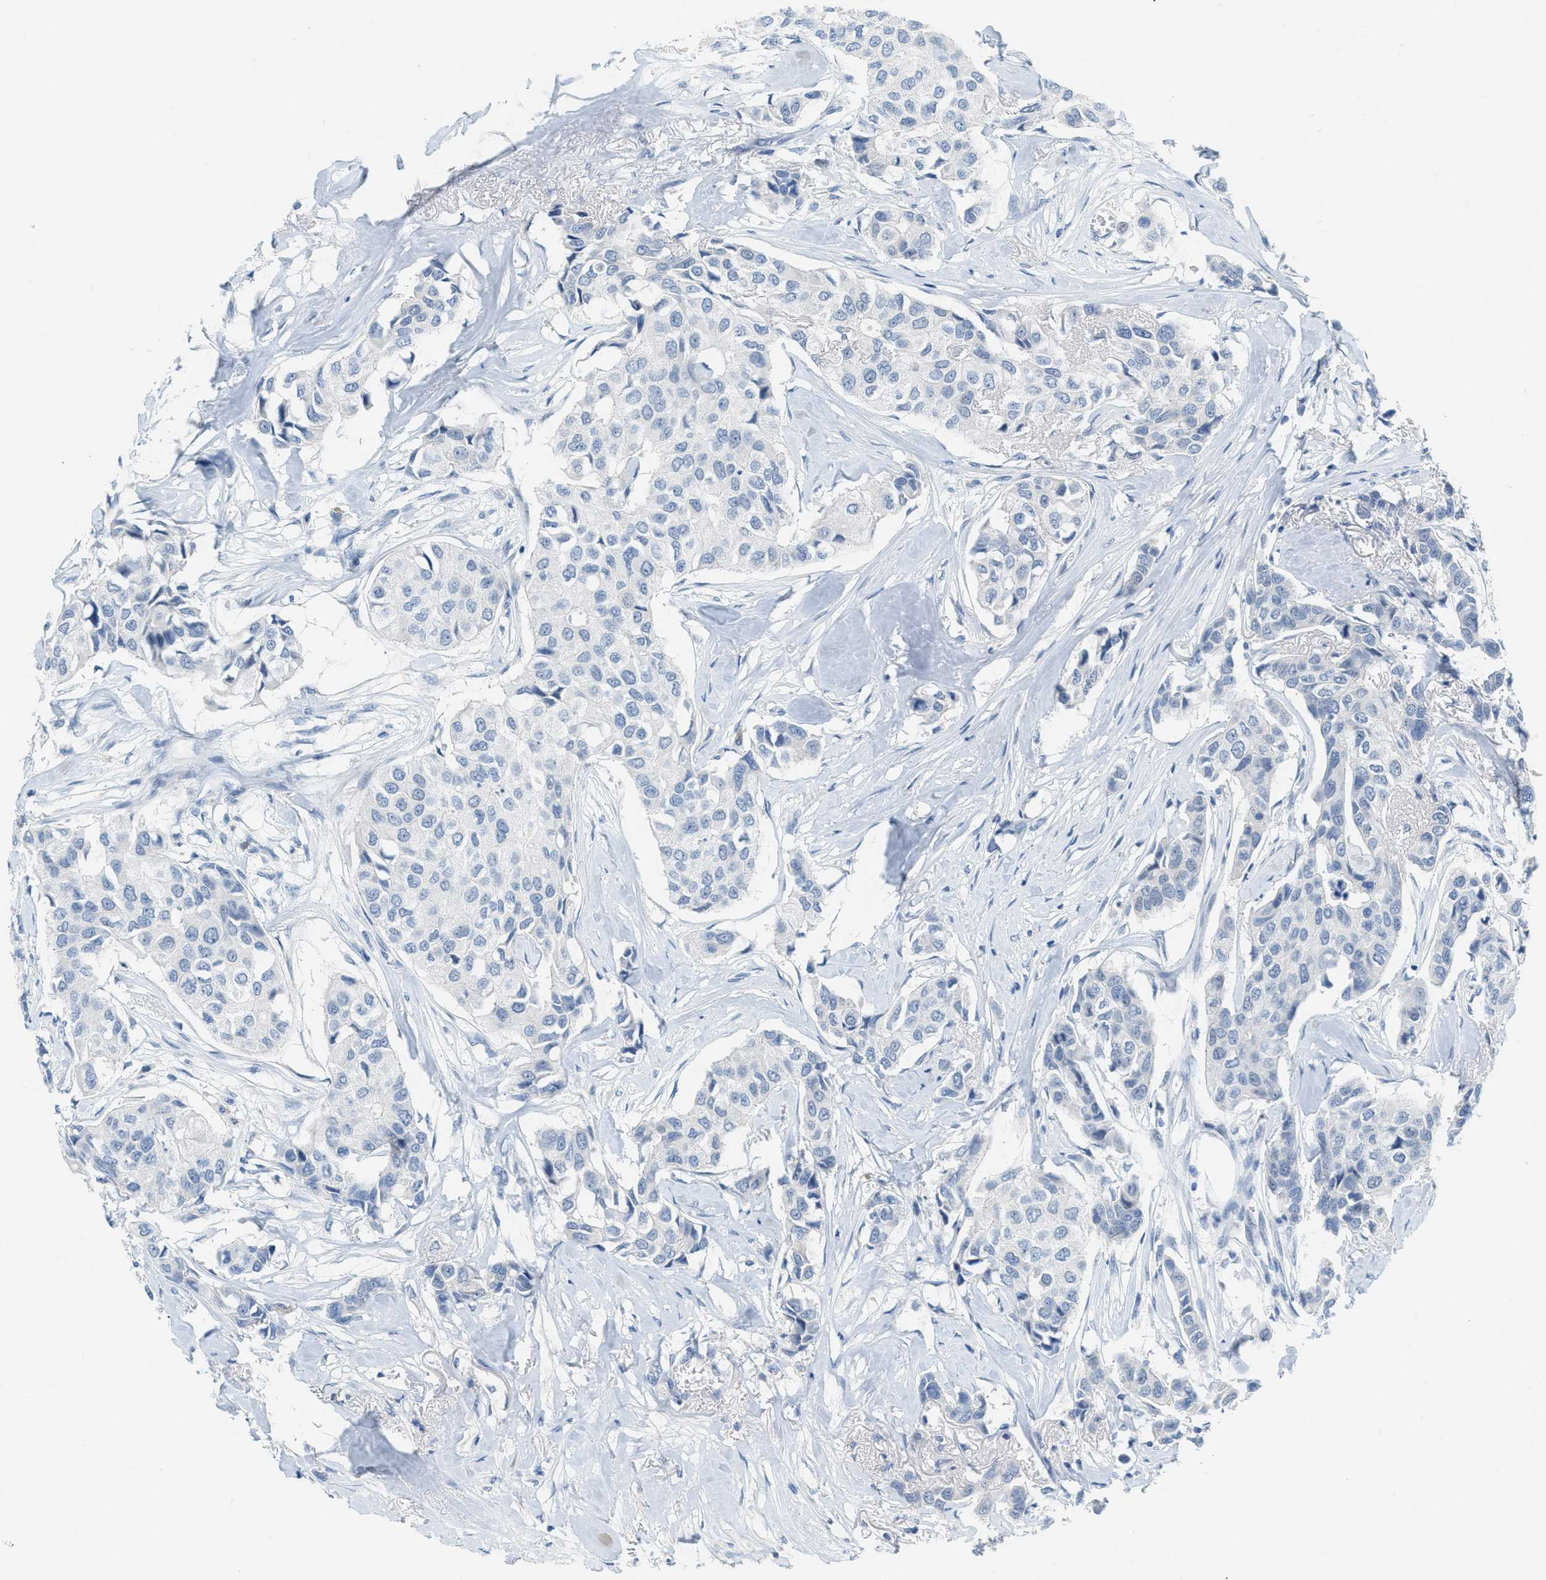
{"staining": {"intensity": "negative", "quantity": "none", "location": "none"}, "tissue": "breast cancer", "cell_type": "Tumor cells", "image_type": "cancer", "snomed": [{"axis": "morphology", "description": "Duct carcinoma"}, {"axis": "topography", "description": "Breast"}], "caption": "DAB (3,3'-diaminobenzidine) immunohistochemical staining of breast intraductal carcinoma demonstrates no significant positivity in tumor cells. Nuclei are stained in blue.", "gene": "HSF2", "patient": {"sex": "female", "age": 80}}